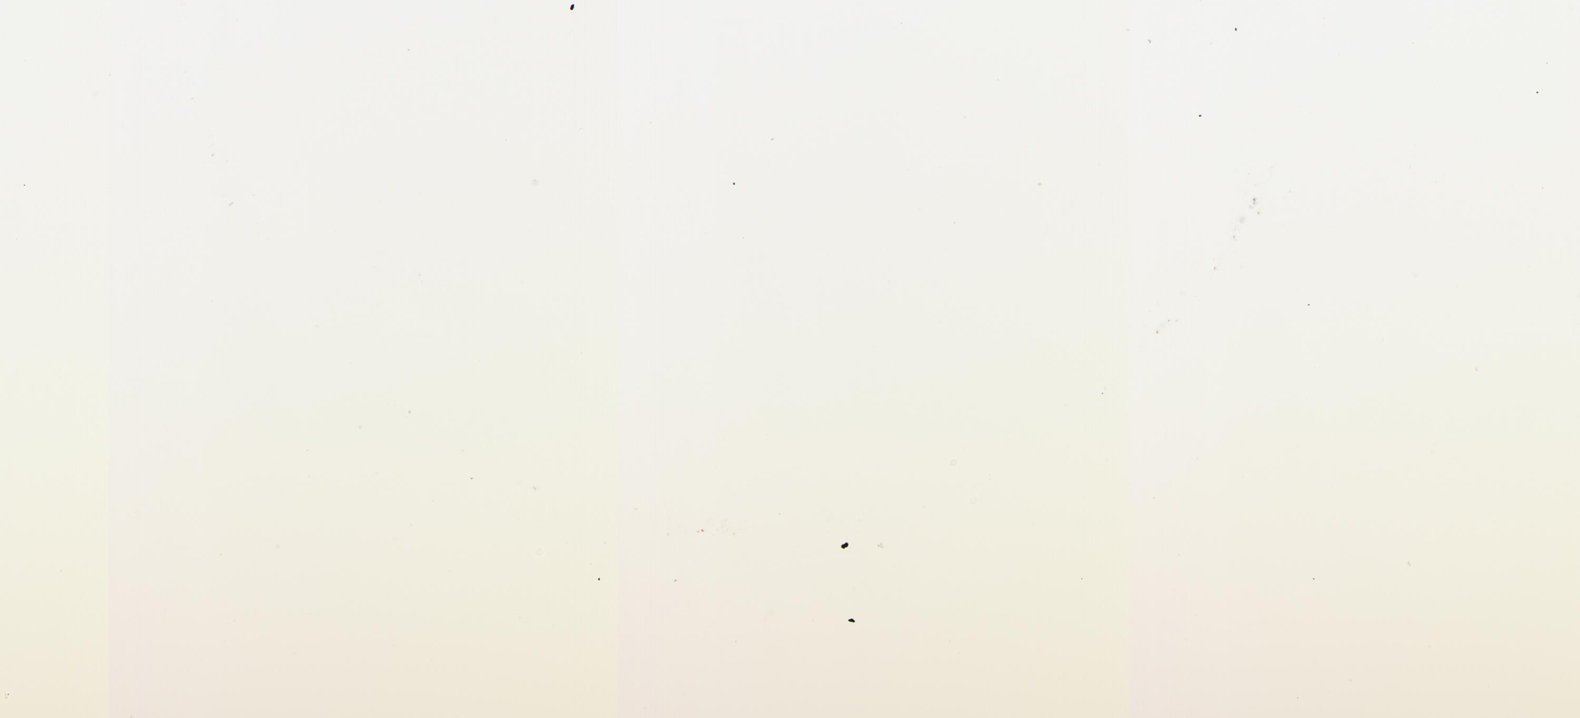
{"staining": {"intensity": "strong", "quantity": ">75%", "location": "cytoplasmic/membranous"}, "tissue": "oral mucosa", "cell_type": "Squamous epithelial cells", "image_type": "normal", "snomed": [{"axis": "morphology", "description": "Normal tissue, NOS"}, {"axis": "topography", "description": "Oral tissue"}], "caption": "Immunohistochemistry staining of benign oral mucosa, which reveals high levels of strong cytoplasmic/membranous positivity in about >75% of squamous epithelial cells indicating strong cytoplasmic/membranous protein positivity. The staining was performed using DAB (3,3'-diaminobenzidine) (brown) for protein detection and nuclei were counterstained in hematoxylin (blue).", "gene": "TOM1", "patient": {"sex": "male", "age": 69}}